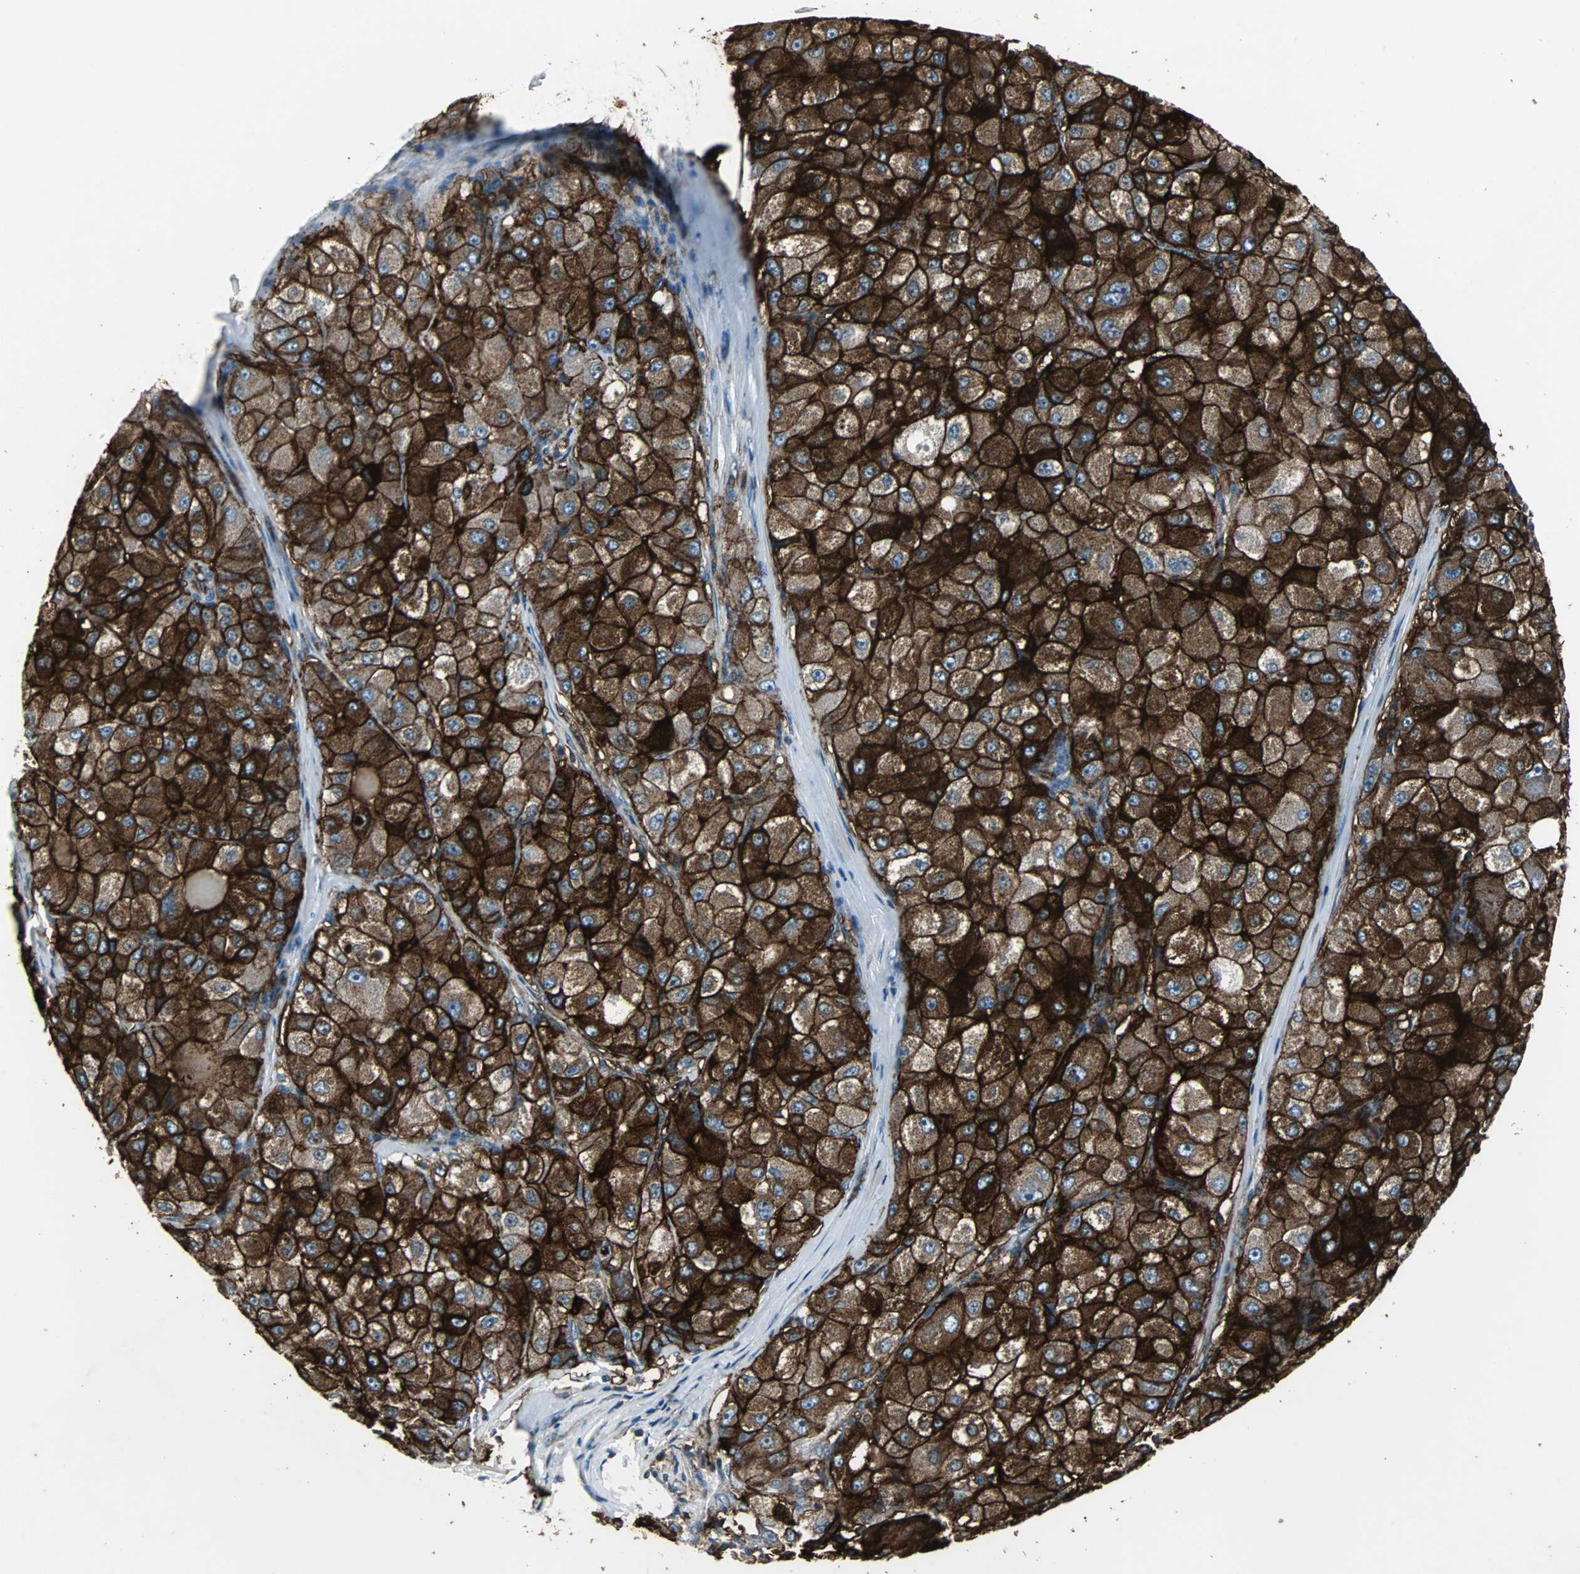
{"staining": {"intensity": "strong", "quantity": ">75%", "location": "cytoplasmic/membranous"}, "tissue": "liver cancer", "cell_type": "Tumor cells", "image_type": "cancer", "snomed": [{"axis": "morphology", "description": "Carcinoma, Hepatocellular, NOS"}, {"axis": "topography", "description": "Liver"}], "caption": "Immunohistochemistry (IHC) image of neoplastic tissue: human liver hepatocellular carcinoma stained using IHC displays high levels of strong protein expression localized specifically in the cytoplasmic/membranous of tumor cells, appearing as a cytoplasmic/membranous brown color.", "gene": "F11R", "patient": {"sex": "male", "age": 80}}